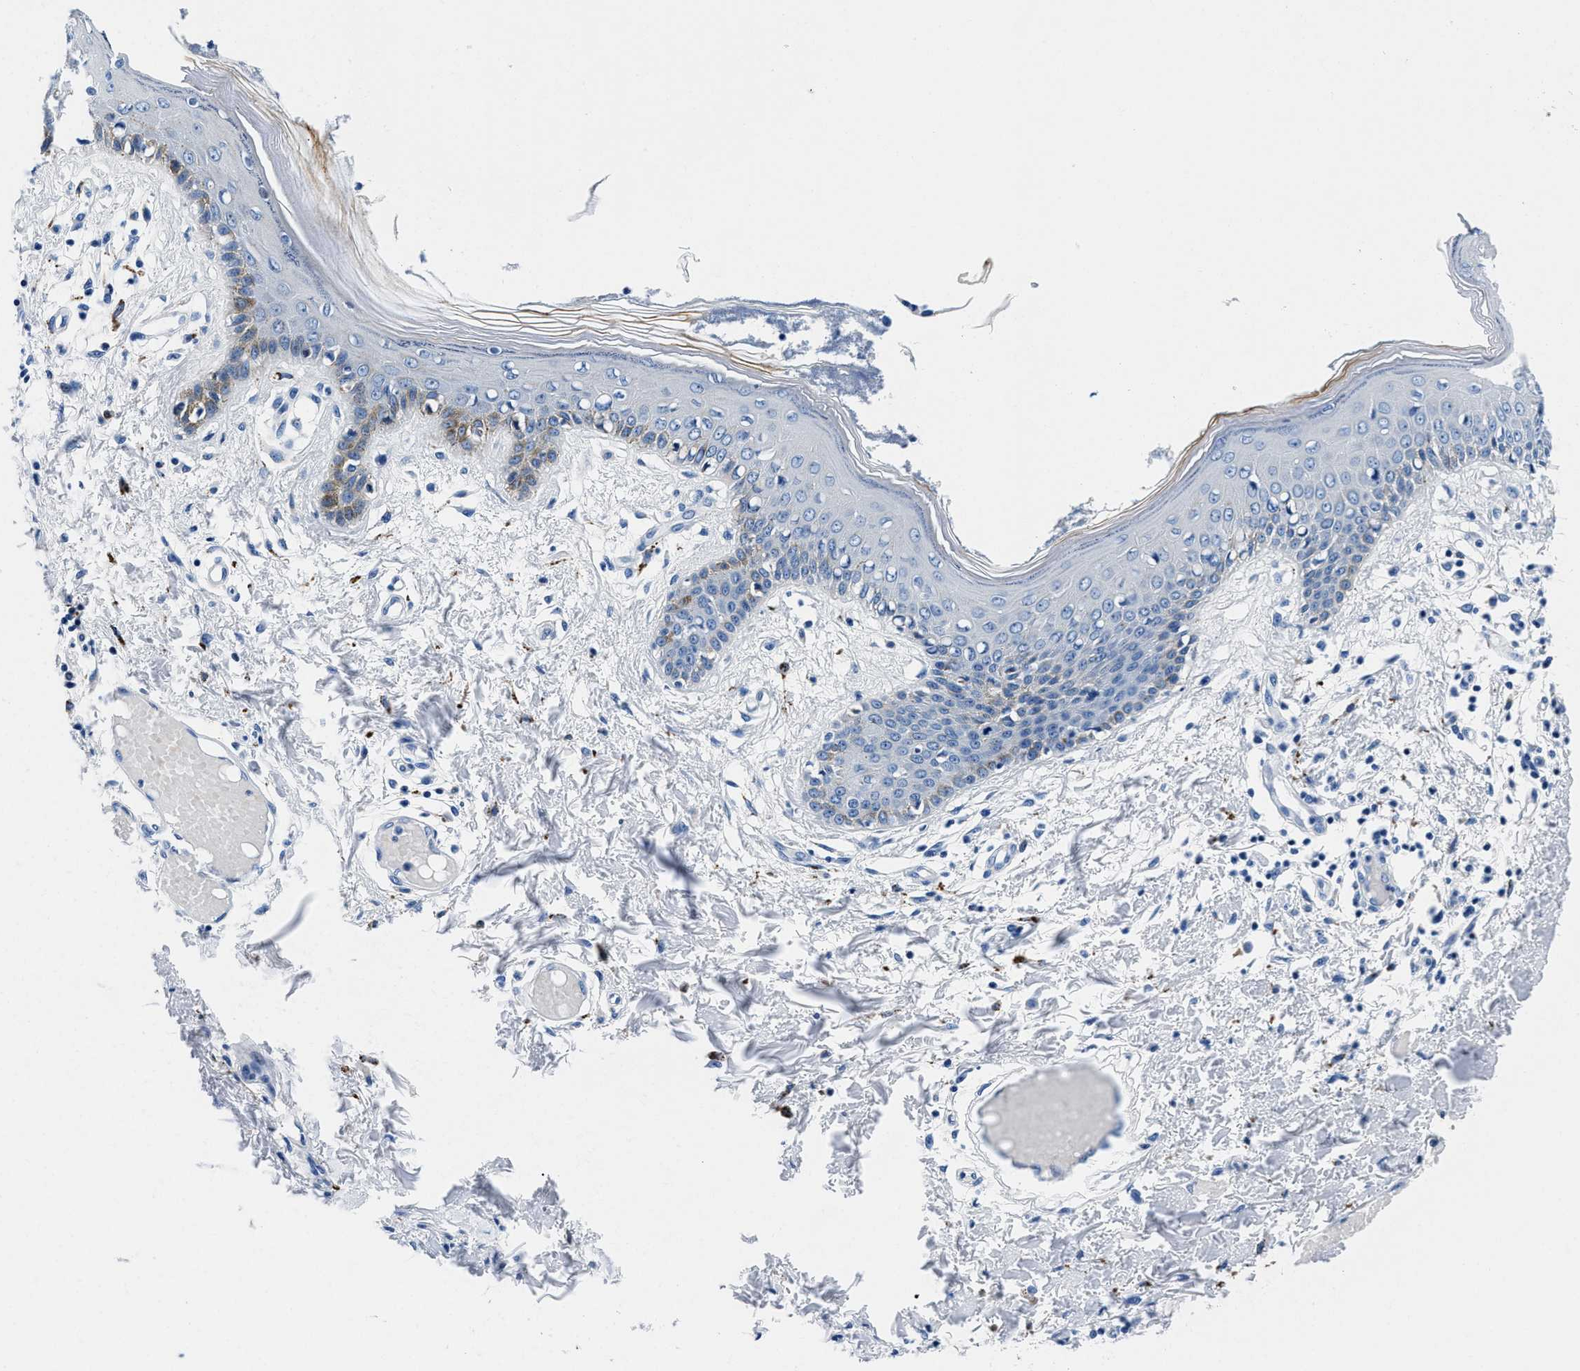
{"staining": {"intensity": "negative", "quantity": "none", "location": "none"}, "tissue": "skin", "cell_type": "Fibroblasts", "image_type": "normal", "snomed": [{"axis": "morphology", "description": "Normal tissue, NOS"}, {"axis": "topography", "description": "Skin"}], "caption": "Immunohistochemistry (IHC) image of normal skin: human skin stained with DAB (3,3'-diaminobenzidine) exhibits no significant protein positivity in fibroblasts.", "gene": "OR14K1", "patient": {"sex": "male", "age": 53}}